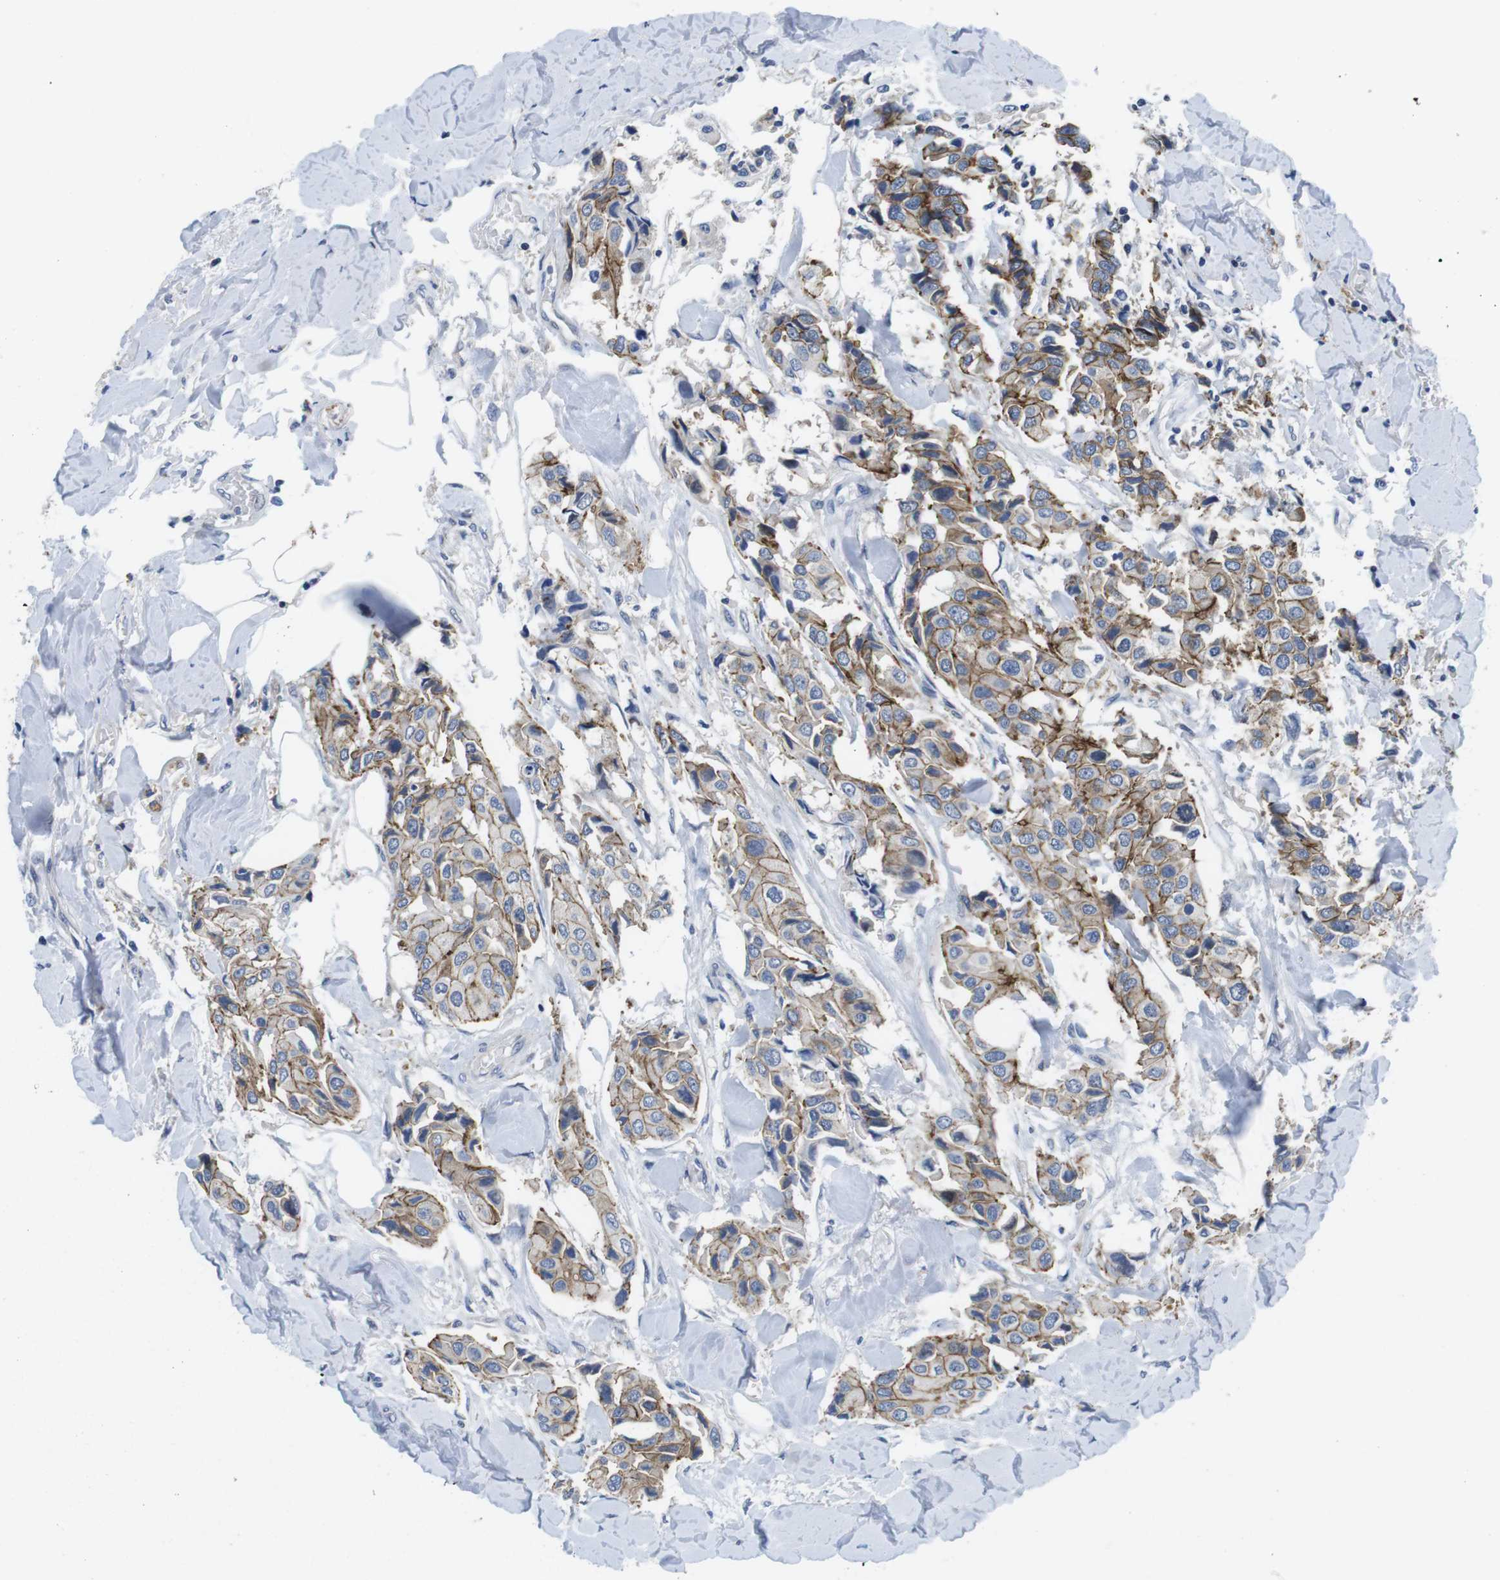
{"staining": {"intensity": "moderate", "quantity": ">75%", "location": "cytoplasmic/membranous"}, "tissue": "breast cancer", "cell_type": "Tumor cells", "image_type": "cancer", "snomed": [{"axis": "morphology", "description": "Duct carcinoma"}, {"axis": "topography", "description": "Breast"}], "caption": "This histopathology image reveals IHC staining of human breast cancer (invasive ductal carcinoma), with medium moderate cytoplasmic/membranous staining in approximately >75% of tumor cells.", "gene": "SCRIB", "patient": {"sex": "female", "age": 80}}